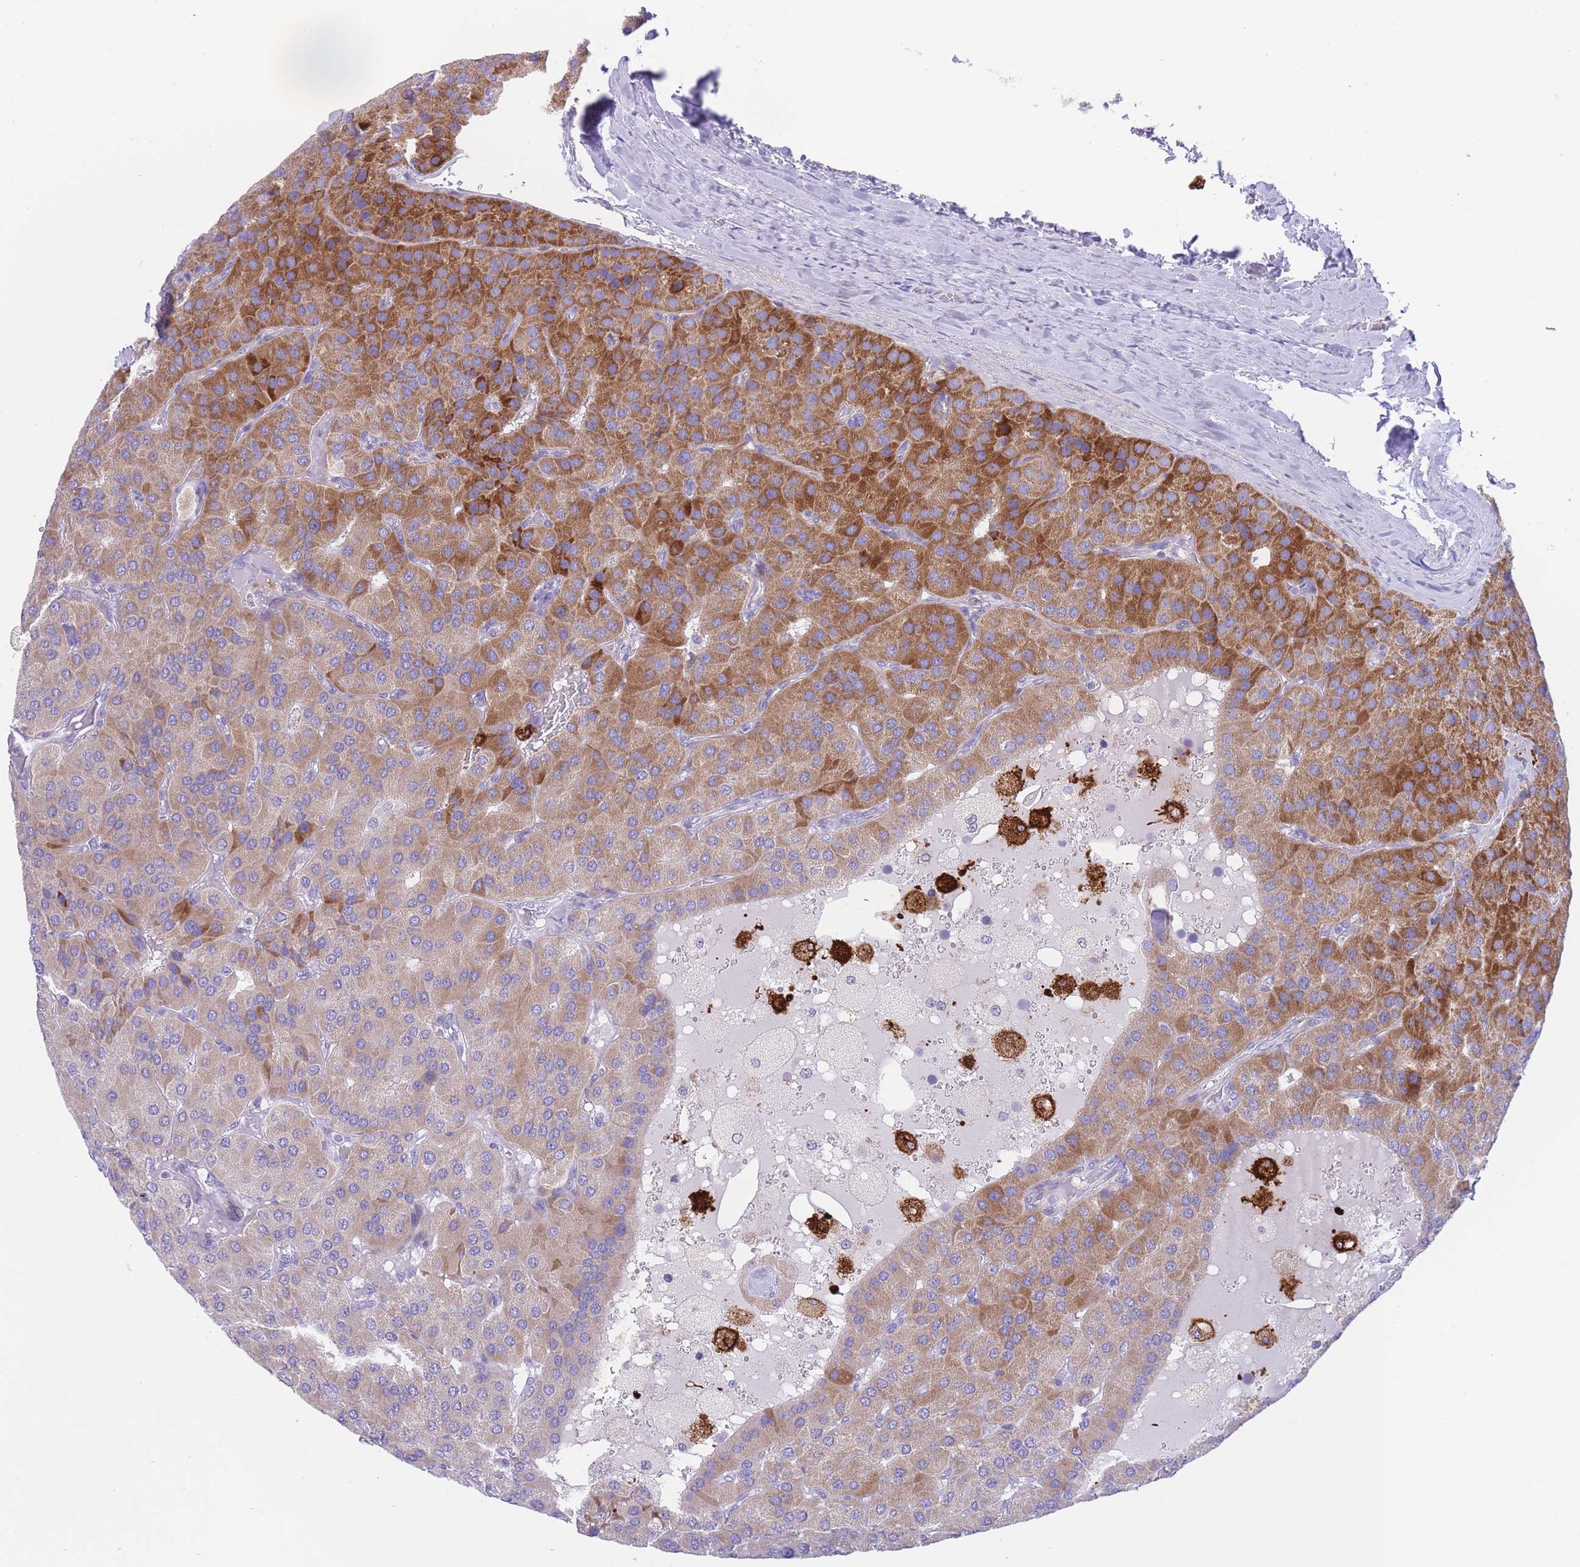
{"staining": {"intensity": "strong", "quantity": "25%-75%", "location": "cytoplasmic/membranous"}, "tissue": "parathyroid gland", "cell_type": "Glandular cells", "image_type": "normal", "snomed": [{"axis": "morphology", "description": "Normal tissue, NOS"}, {"axis": "morphology", "description": "Adenoma, NOS"}, {"axis": "topography", "description": "Parathyroid gland"}], "caption": "High-magnification brightfield microscopy of unremarkable parathyroid gland stained with DAB (3,3'-diaminobenzidine) (brown) and counterstained with hematoxylin (blue). glandular cells exhibit strong cytoplasmic/membranous staining is appreciated in about25%-75% of cells. Immunohistochemistry stains the protein in brown and the nuclei are stained blue.", "gene": "QTRT1", "patient": {"sex": "female", "age": 86}}